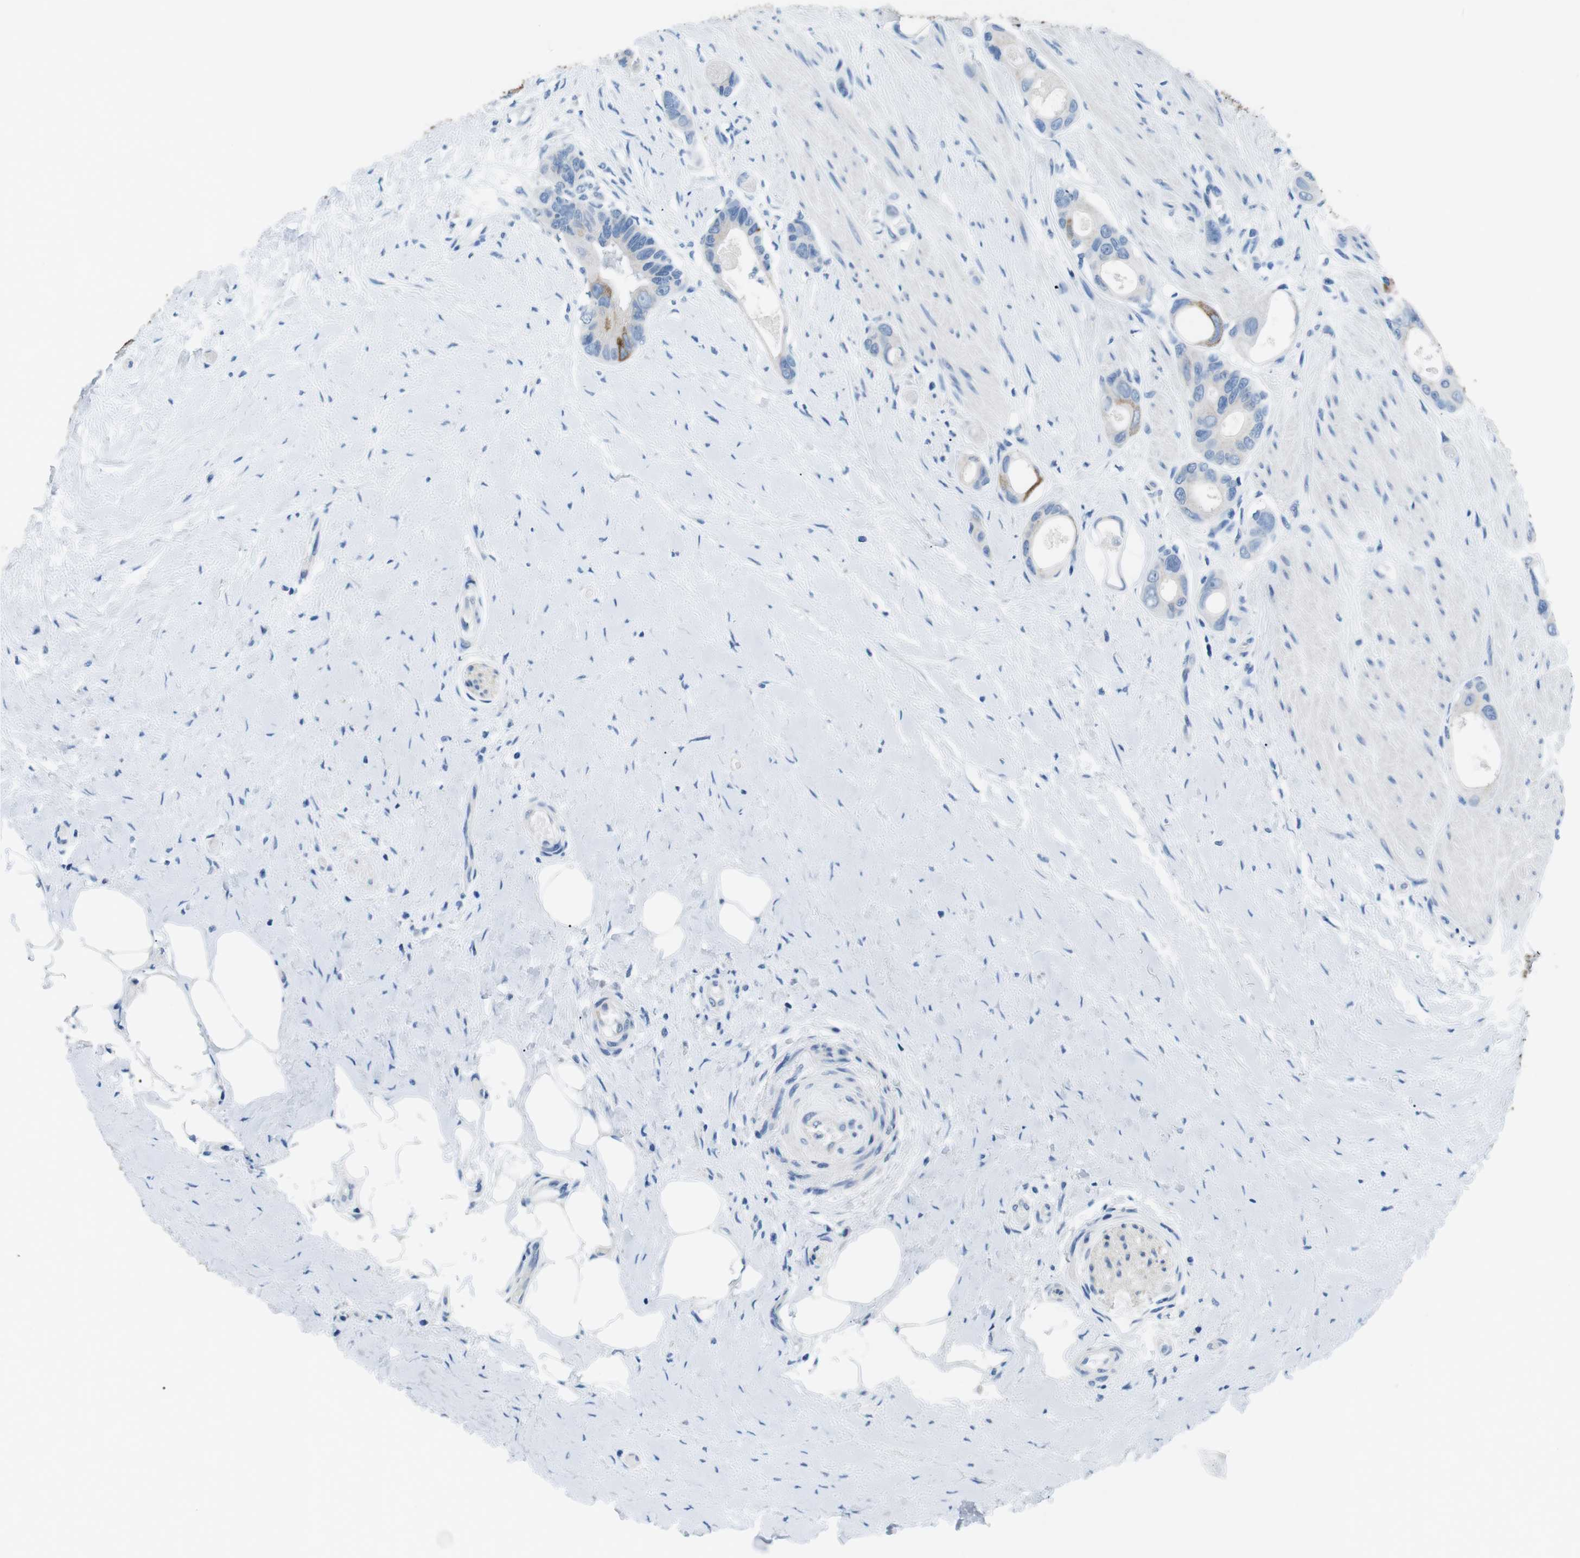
{"staining": {"intensity": "negative", "quantity": "none", "location": "none"}, "tissue": "colorectal cancer", "cell_type": "Tumor cells", "image_type": "cancer", "snomed": [{"axis": "morphology", "description": "Adenocarcinoma, NOS"}, {"axis": "topography", "description": "Rectum"}], "caption": "There is no significant positivity in tumor cells of colorectal adenocarcinoma. (DAB immunohistochemistry (IHC) visualized using brightfield microscopy, high magnification).", "gene": "MUC2", "patient": {"sex": "male", "age": 51}}